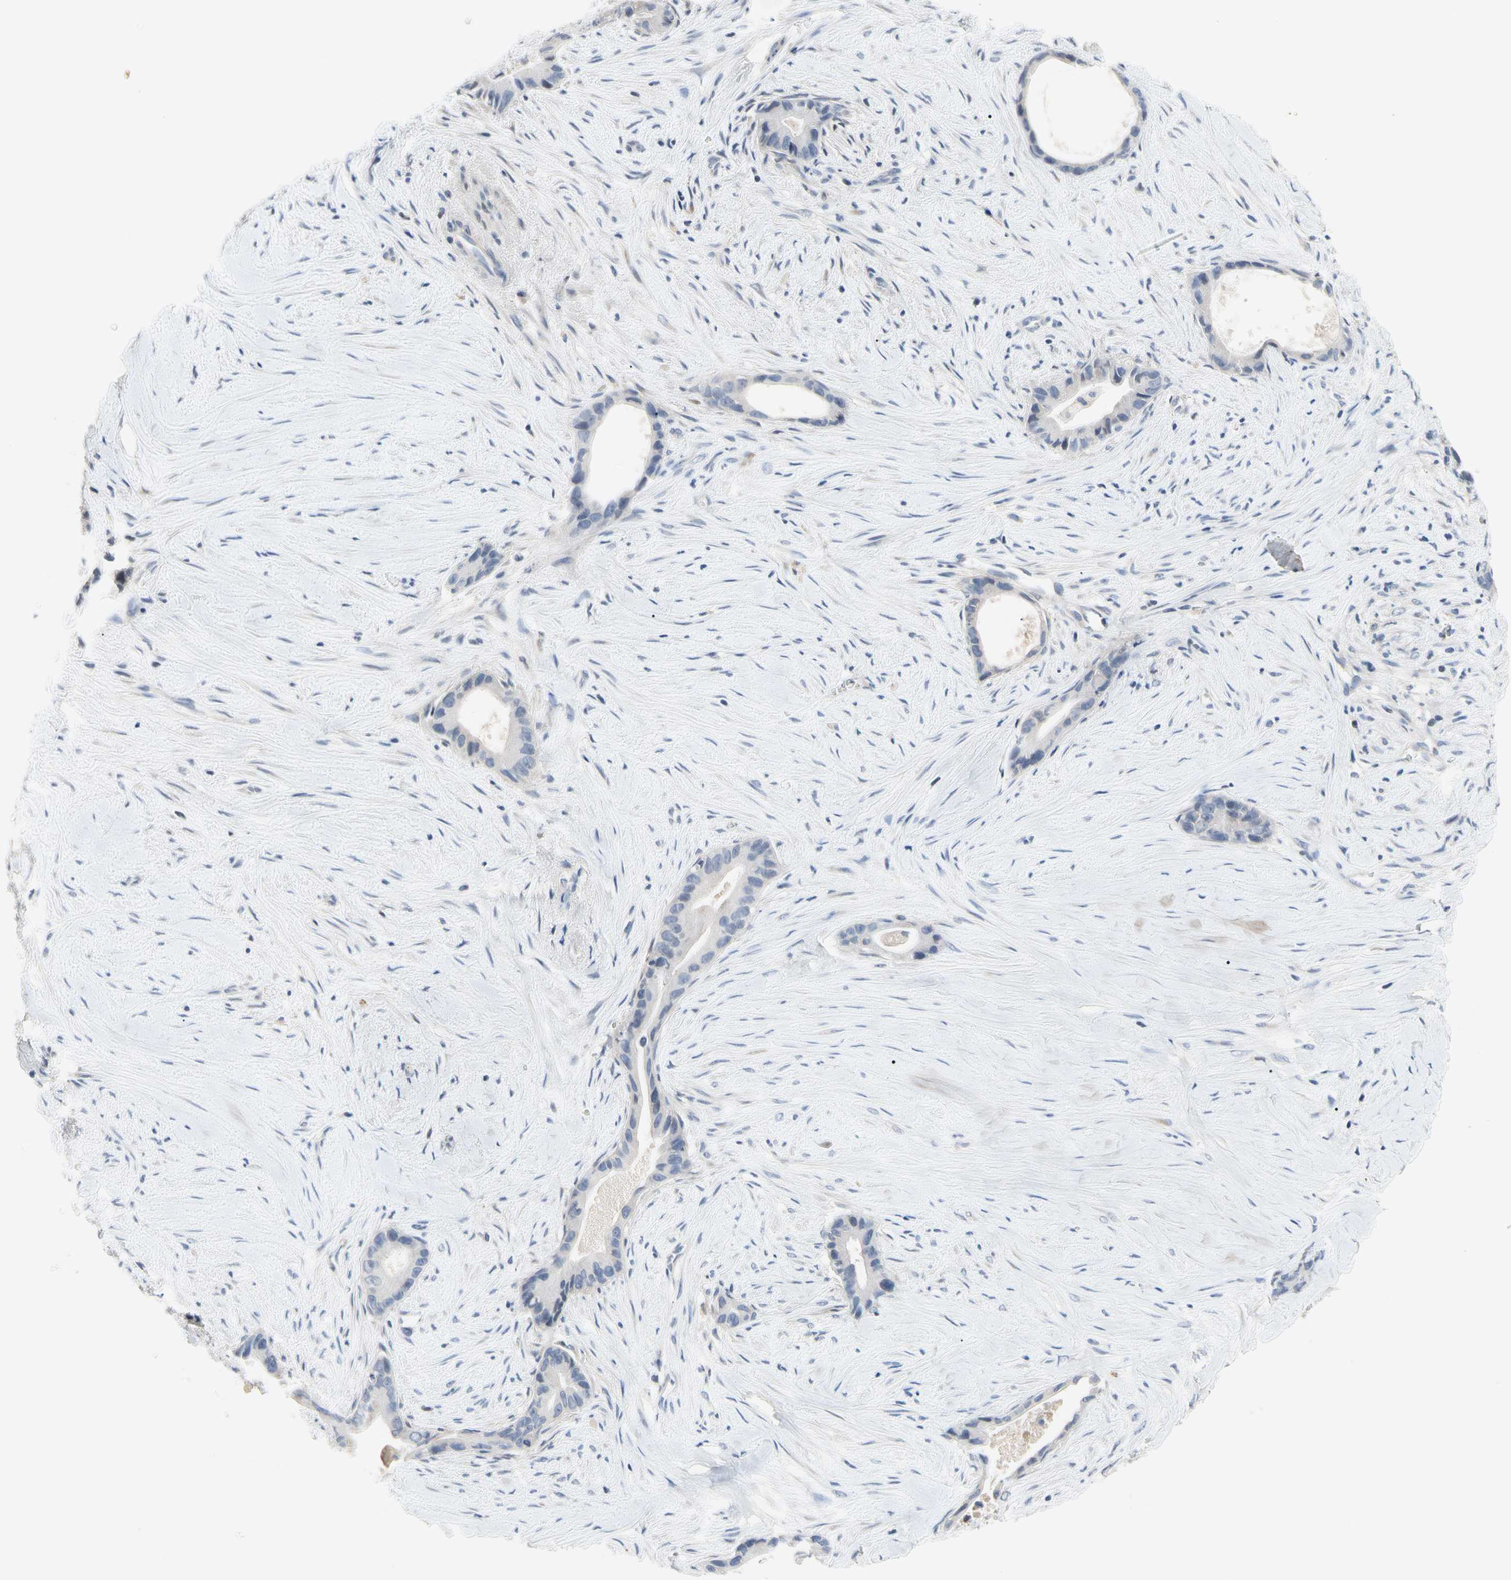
{"staining": {"intensity": "negative", "quantity": "none", "location": "none"}, "tissue": "liver cancer", "cell_type": "Tumor cells", "image_type": "cancer", "snomed": [{"axis": "morphology", "description": "Cholangiocarcinoma"}, {"axis": "topography", "description": "Liver"}], "caption": "High power microscopy histopathology image of an IHC histopathology image of liver cancer (cholangiocarcinoma), revealing no significant positivity in tumor cells. (Brightfield microscopy of DAB IHC at high magnification).", "gene": "GAS6", "patient": {"sex": "female", "age": 55}}